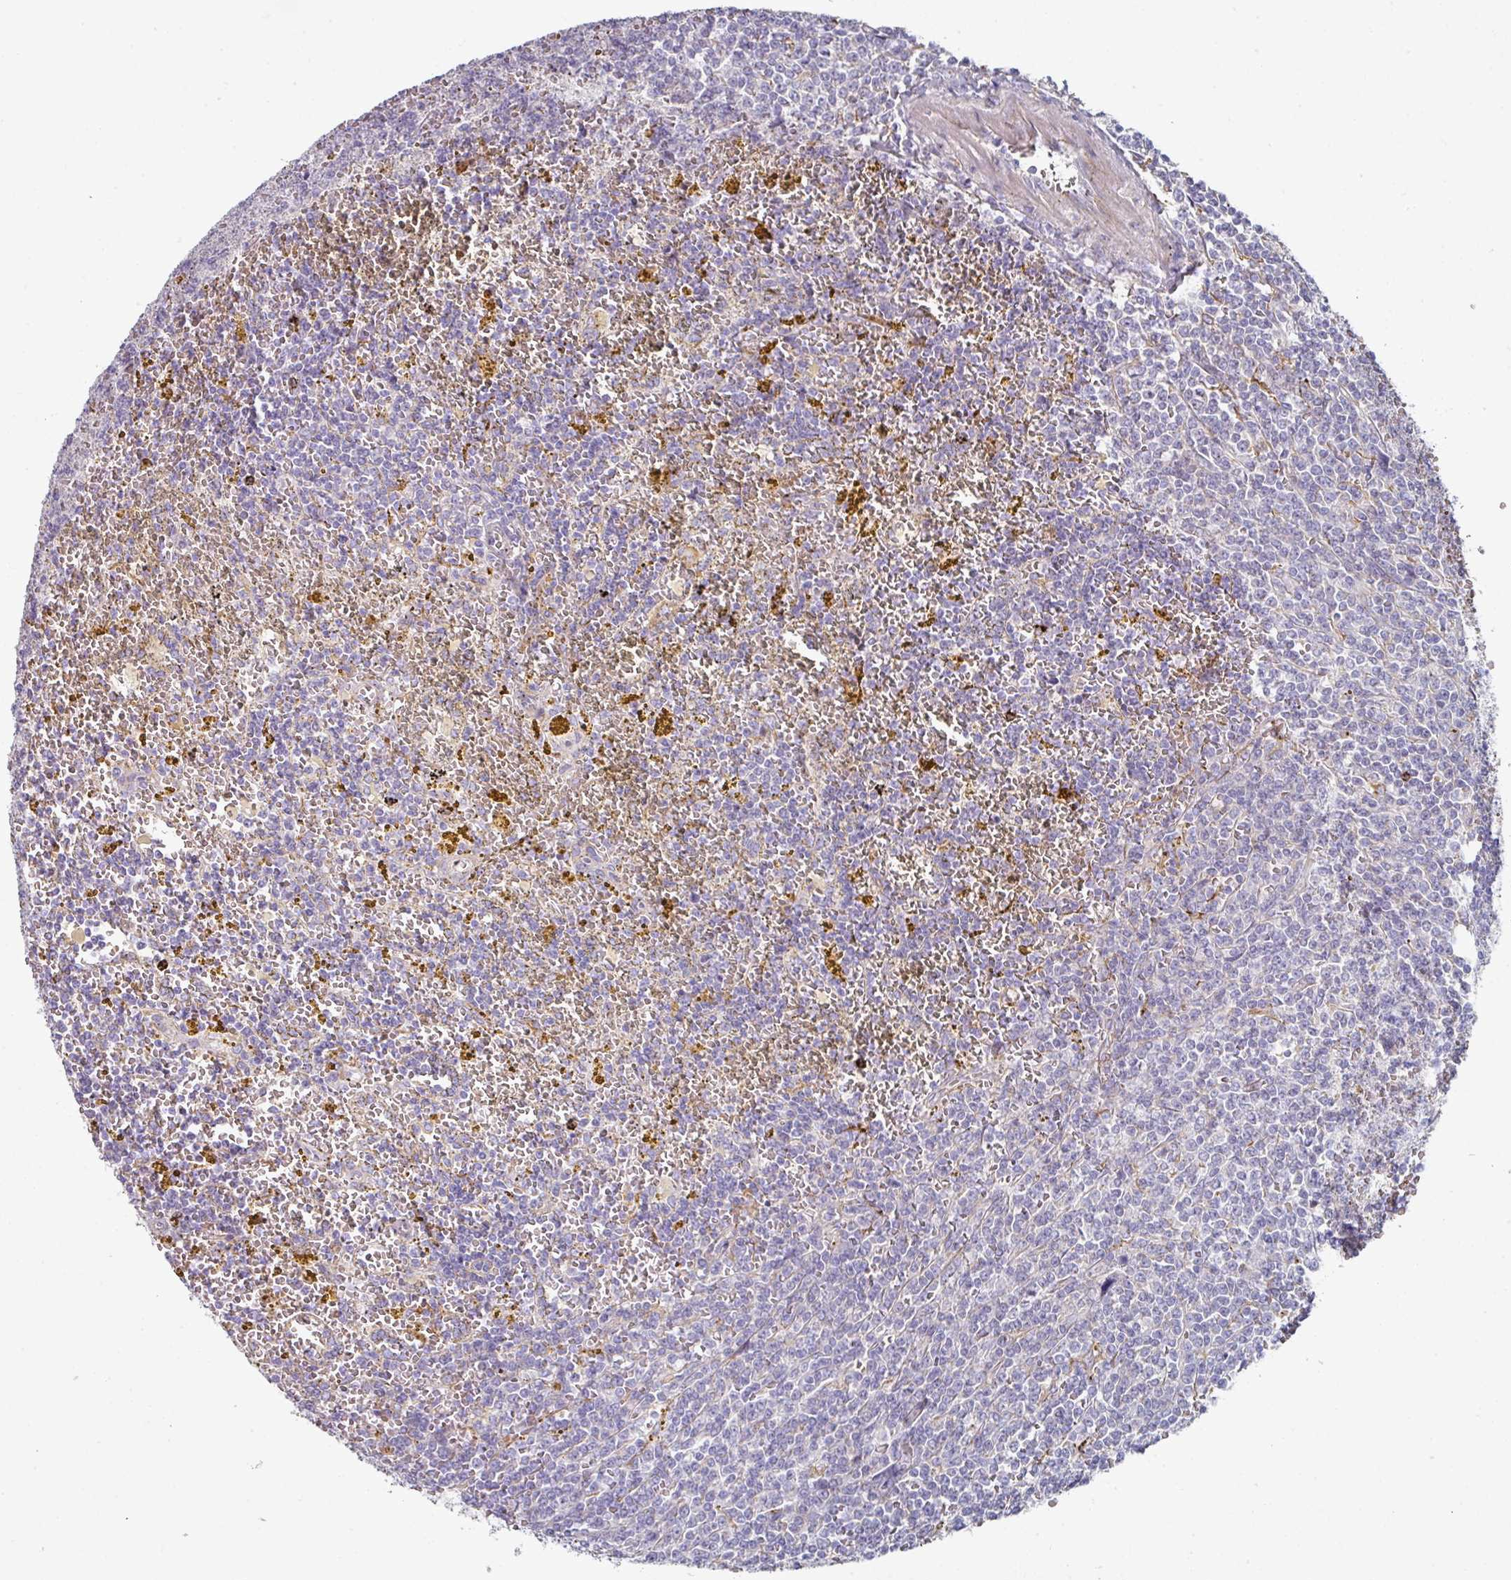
{"staining": {"intensity": "negative", "quantity": "none", "location": "none"}, "tissue": "lymphoma", "cell_type": "Tumor cells", "image_type": "cancer", "snomed": [{"axis": "morphology", "description": "Malignant lymphoma, non-Hodgkin's type, Low grade"}, {"axis": "topography", "description": "Spleen"}, {"axis": "topography", "description": "Lymph node"}], "caption": "This is an IHC histopathology image of human lymphoma. There is no positivity in tumor cells.", "gene": "WSB2", "patient": {"sex": "female", "age": 66}}